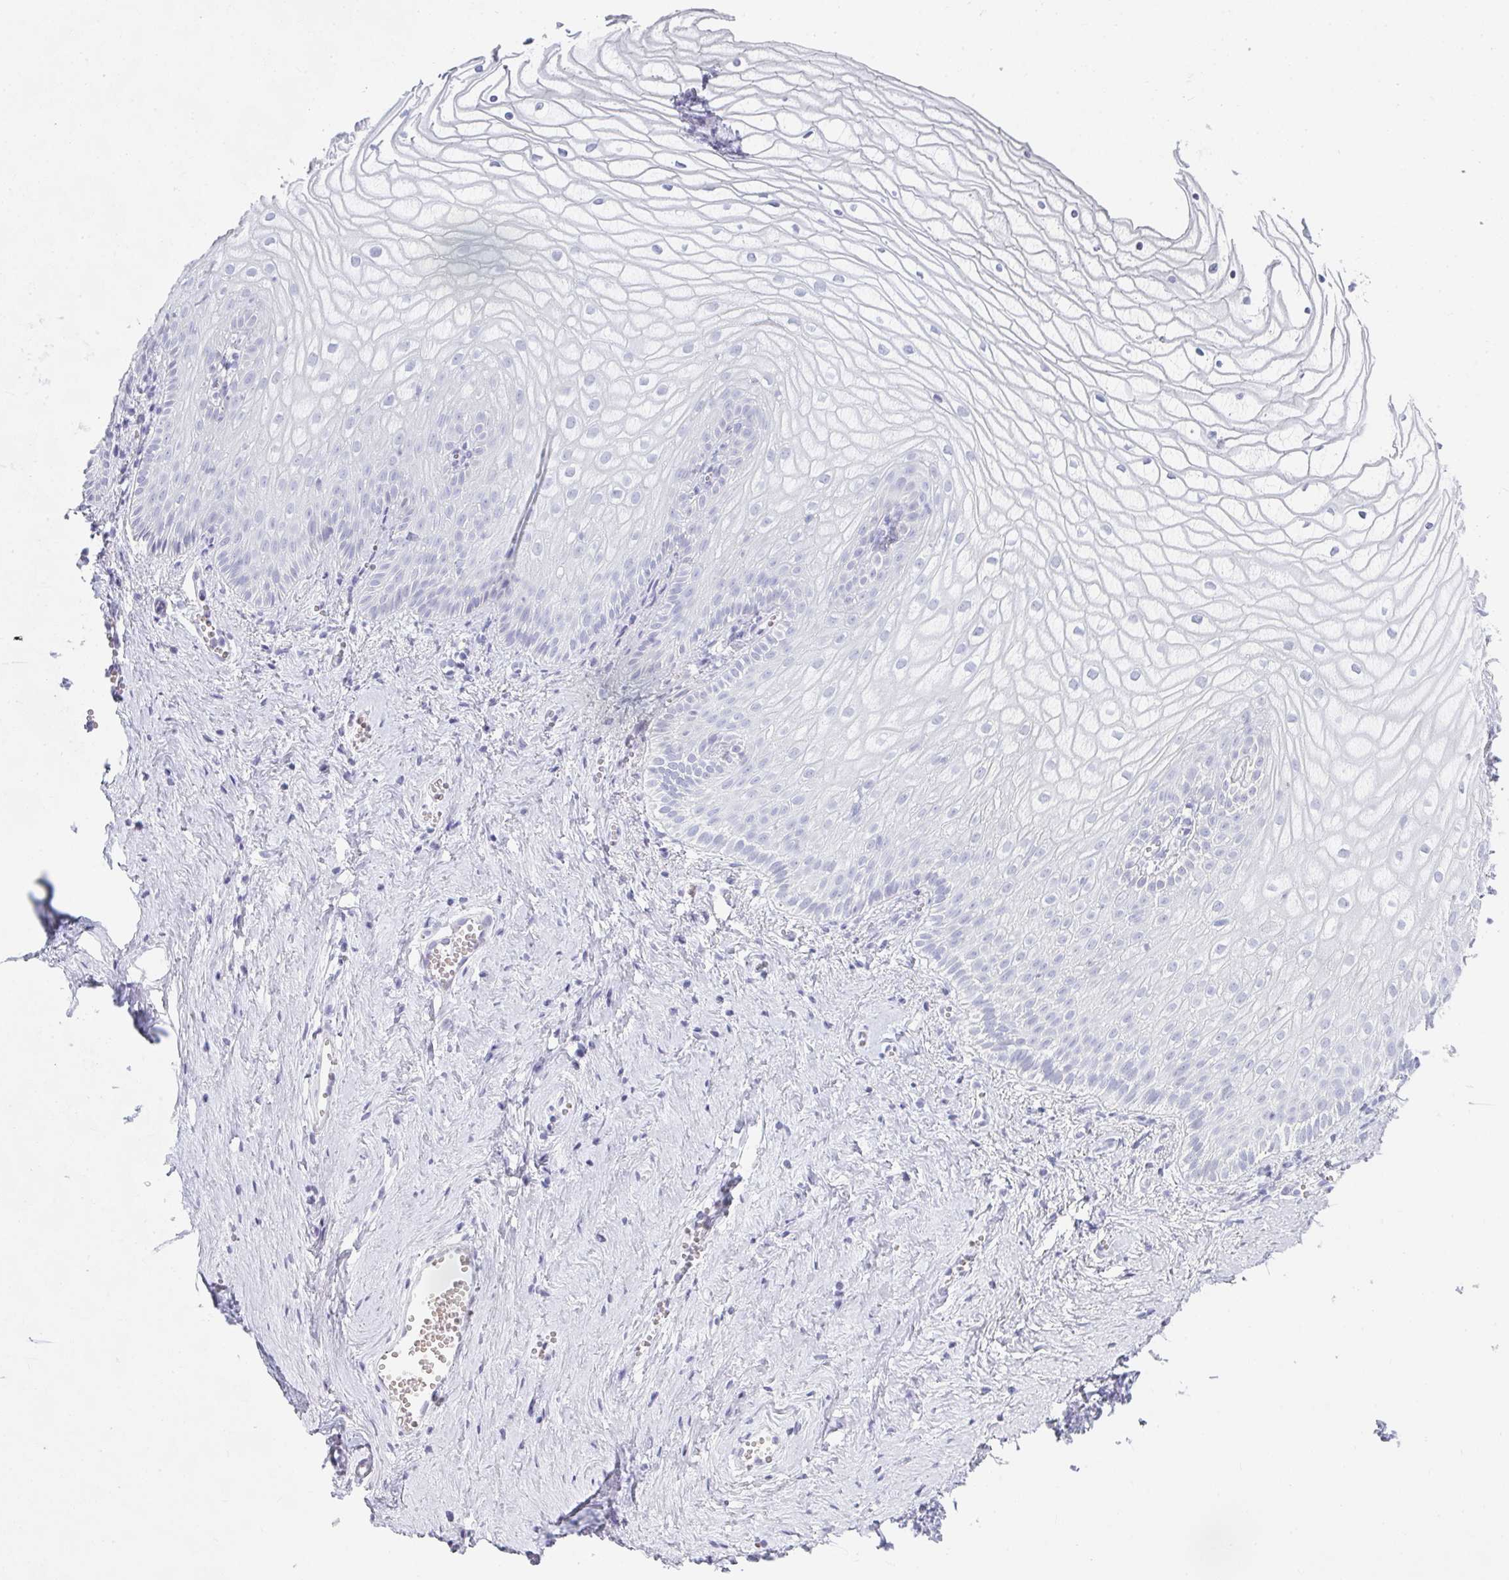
{"staining": {"intensity": "negative", "quantity": "none", "location": "none"}, "tissue": "vagina", "cell_type": "Squamous epithelial cells", "image_type": "normal", "snomed": [{"axis": "morphology", "description": "Normal tissue, NOS"}, {"axis": "topography", "description": "Vagina"}], "caption": "Human vagina stained for a protein using immunohistochemistry (IHC) reveals no positivity in squamous epithelial cells.", "gene": "NEU2", "patient": {"sex": "female", "age": 56}}